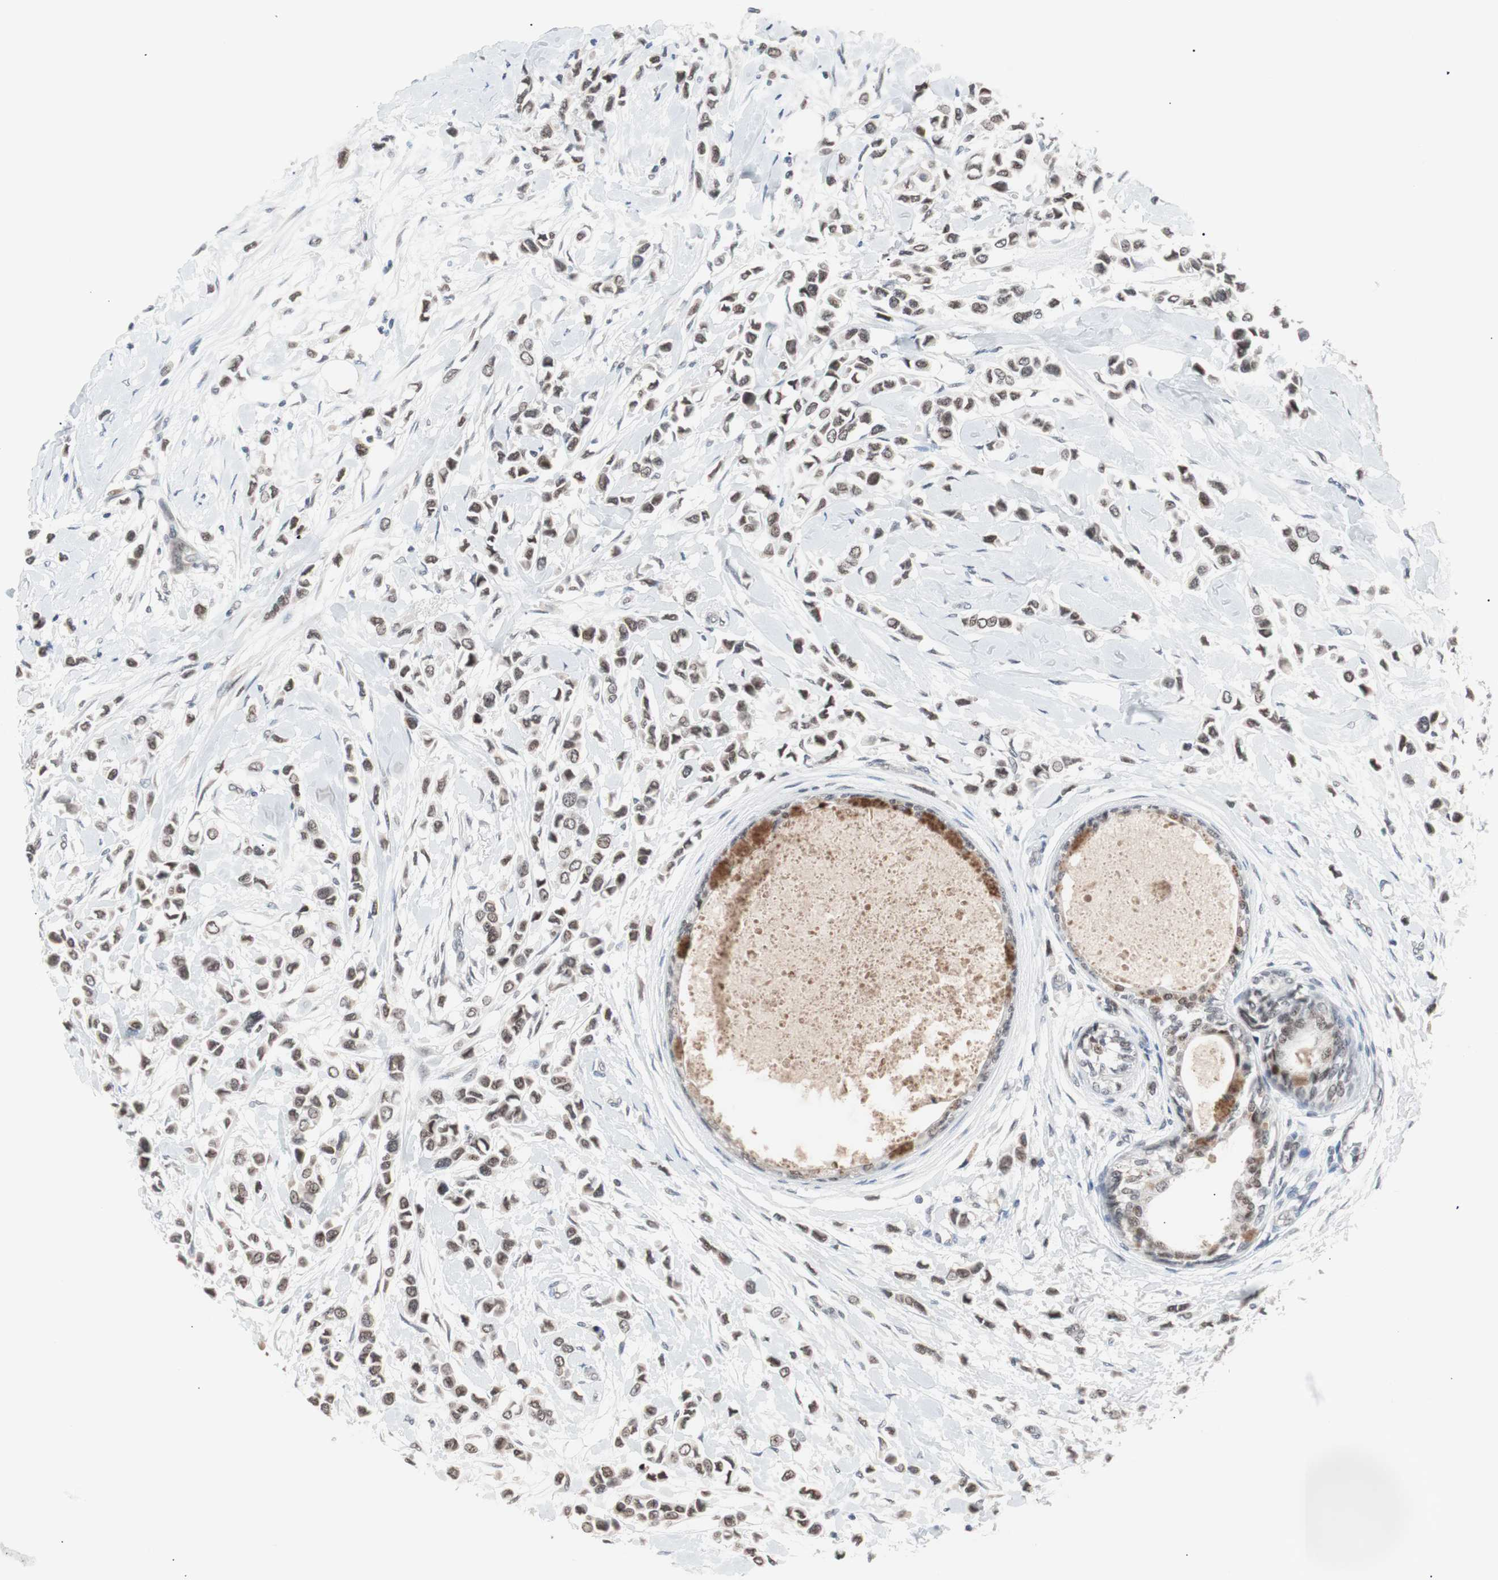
{"staining": {"intensity": "moderate", "quantity": ">75%", "location": "nuclear"}, "tissue": "breast cancer", "cell_type": "Tumor cells", "image_type": "cancer", "snomed": [{"axis": "morphology", "description": "Lobular carcinoma"}, {"axis": "topography", "description": "Breast"}], "caption": "This is an image of IHC staining of breast lobular carcinoma, which shows moderate positivity in the nuclear of tumor cells.", "gene": "LIG3", "patient": {"sex": "female", "age": 51}}